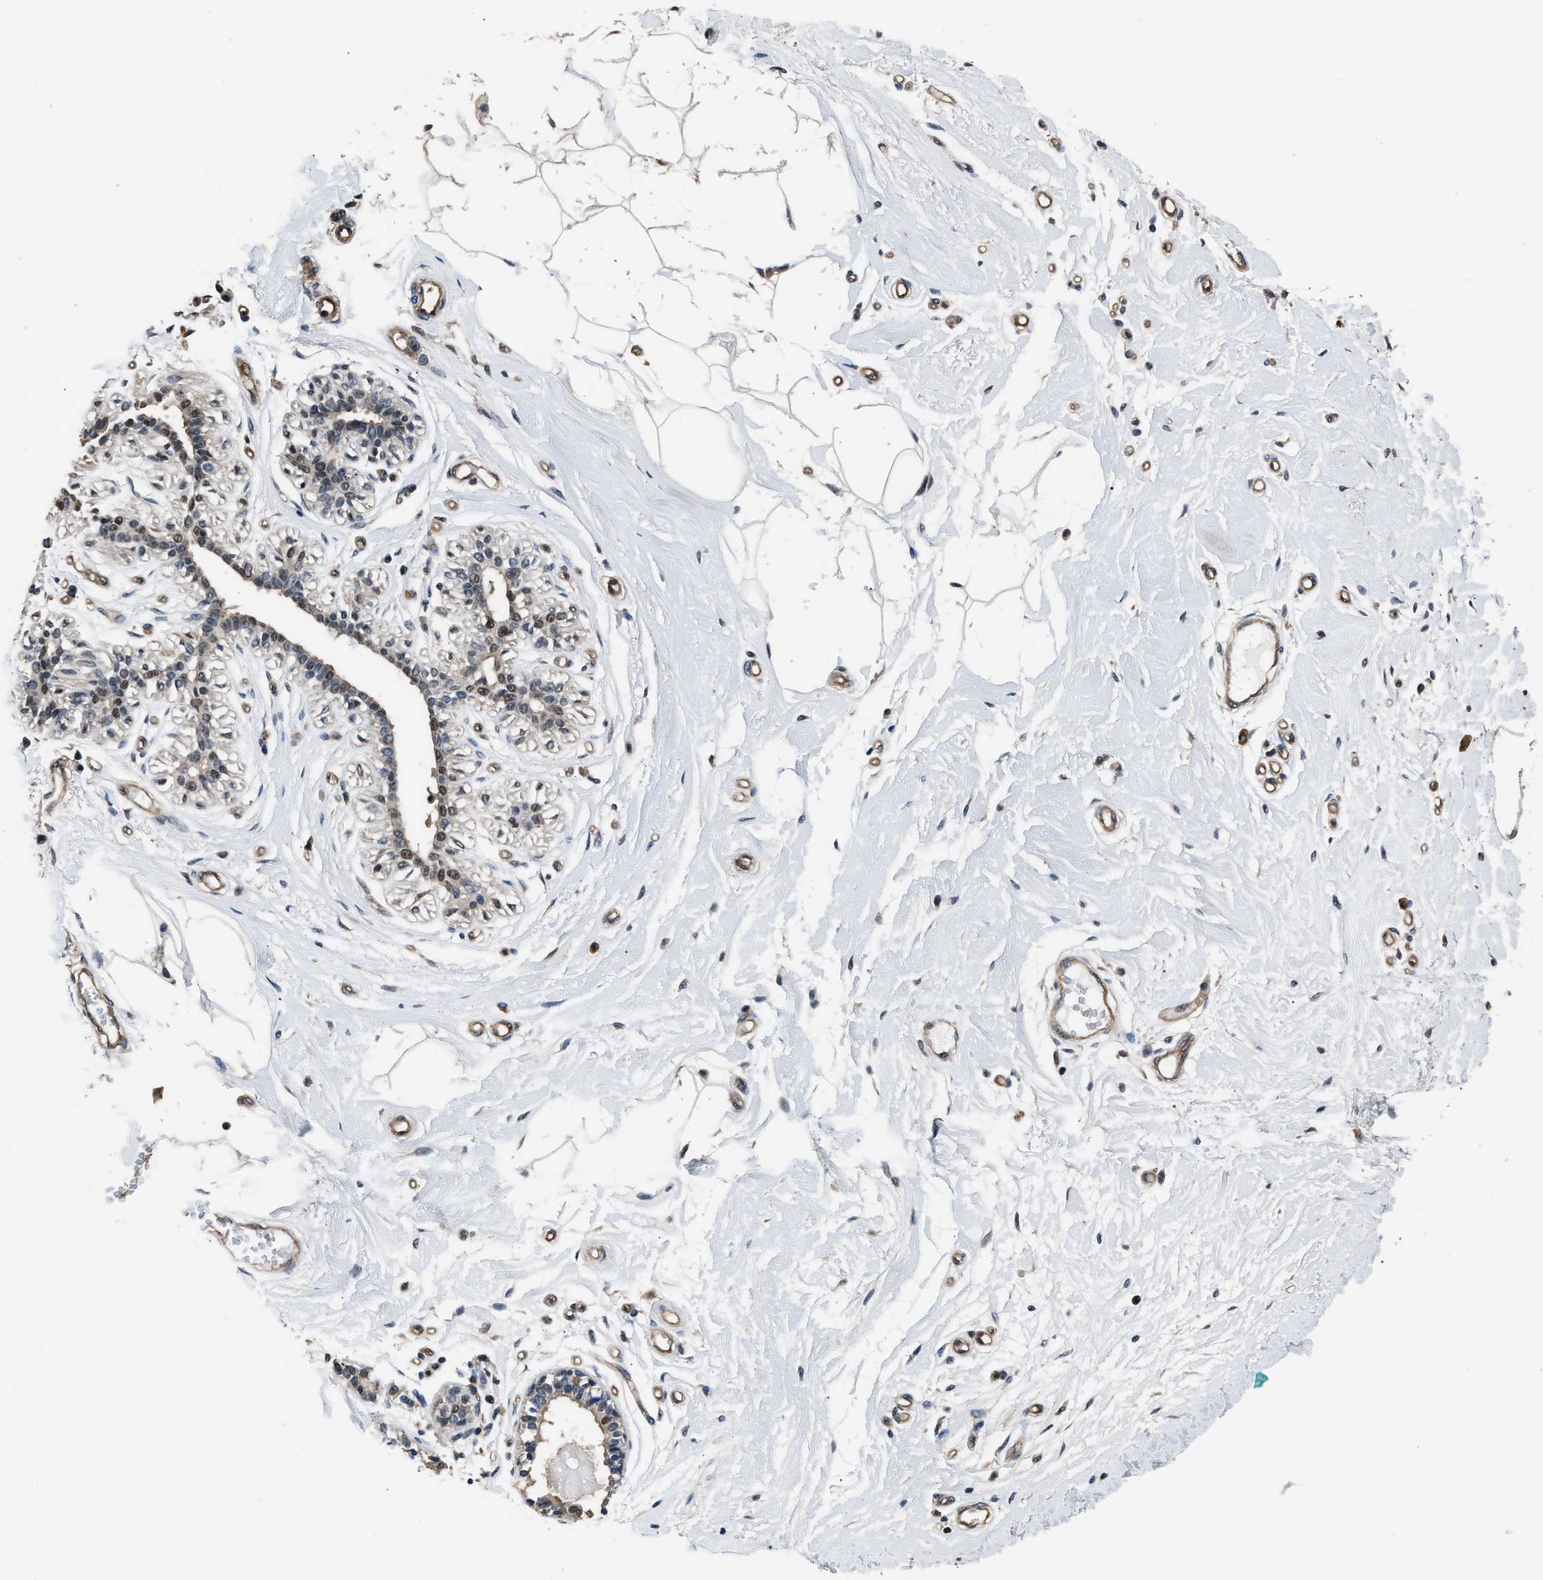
{"staining": {"intensity": "weak", "quantity": "<25%", "location": "cytoplasmic/membranous"}, "tissue": "breast", "cell_type": "Adipocytes", "image_type": "normal", "snomed": [{"axis": "morphology", "description": "Normal tissue, NOS"}, {"axis": "morphology", "description": "Lobular carcinoma"}, {"axis": "topography", "description": "Breast"}], "caption": "DAB immunohistochemical staining of normal breast reveals no significant positivity in adipocytes. Nuclei are stained in blue.", "gene": "DFFA", "patient": {"sex": "female", "age": 59}}